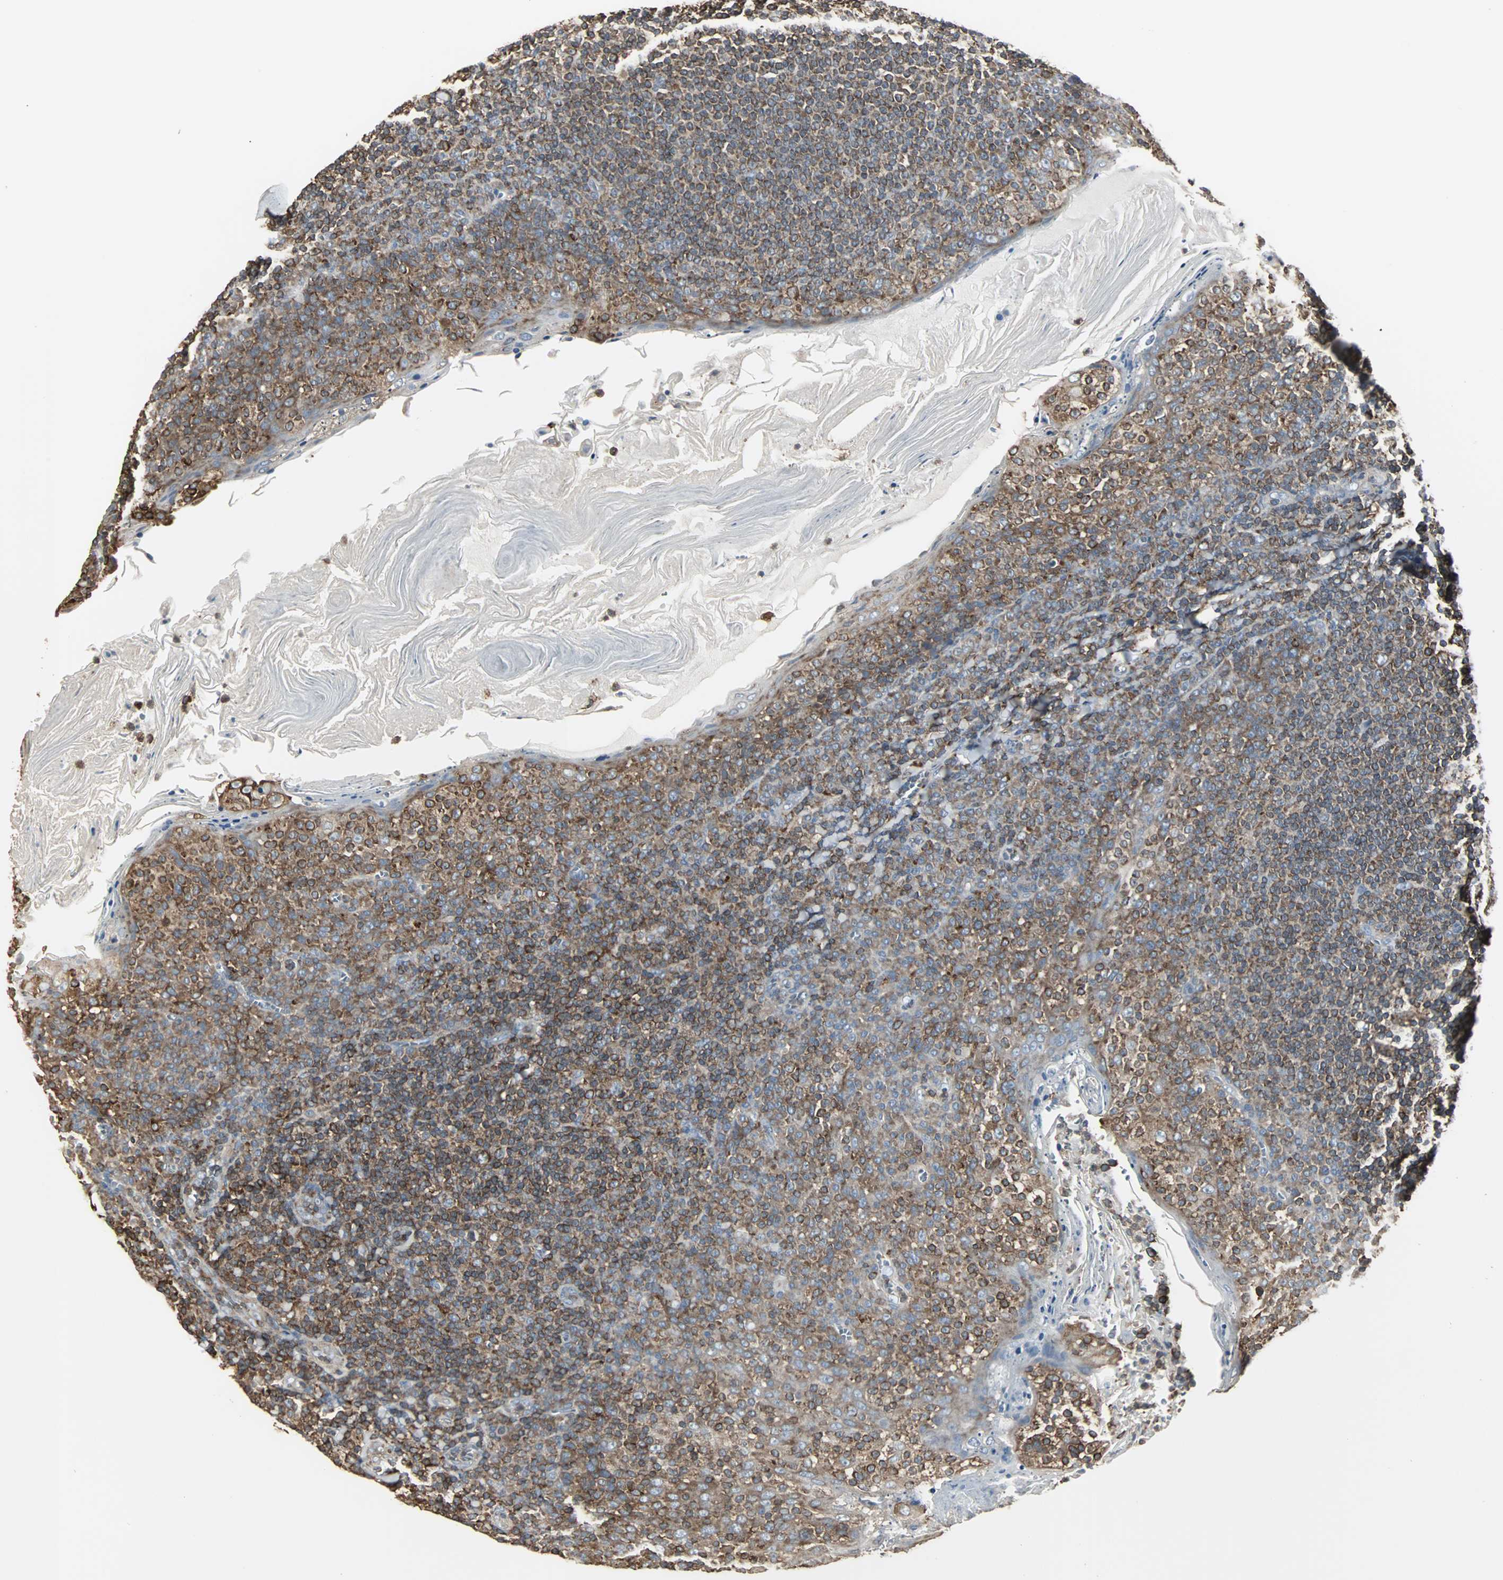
{"staining": {"intensity": "strong", "quantity": ">75%", "location": "cytoplasmic/membranous"}, "tissue": "tonsil", "cell_type": "Germinal center cells", "image_type": "normal", "snomed": [{"axis": "morphology", "description": "Normal tissue, NOS"}, {"axis": "topography", "description": "Tonsil"}], "caption": "Germinal center cells demonstrate high levels of strong cytoplasmic/membranous positivity in approximately >75% of cells in normal human tonsil.", "gene": "LRRFIP1", "patient": {"sex": "male", "age": 31}}